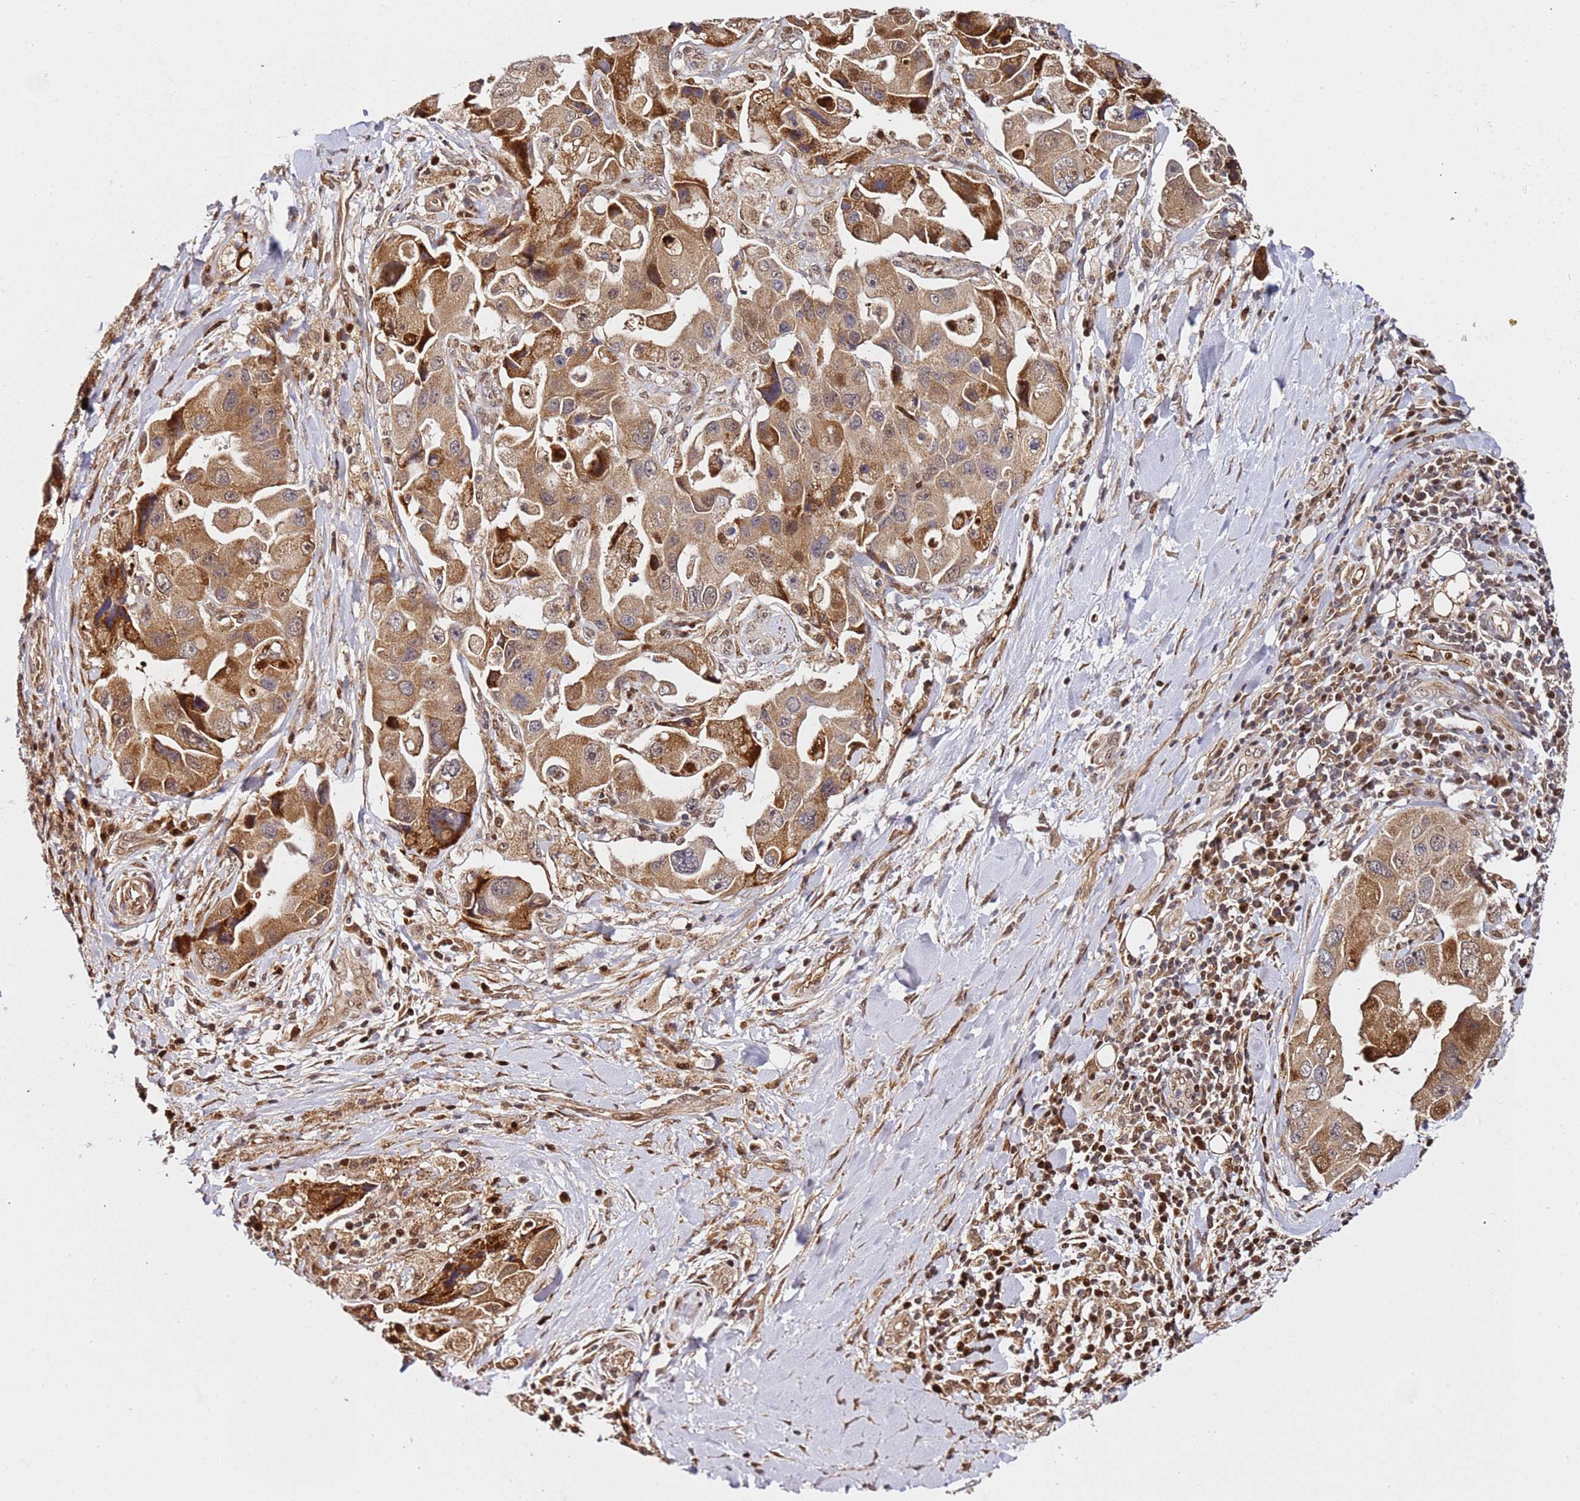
{"staining": {"intensity": "moderate", "quantity": ">75%", "location": "cytoplasmic/membranous"}, "tissue": "lung cancer", "cell_type": "Tumor cells", "image_type": "cancer", "snomed": [{"axis": "morphology", "description": "Adenocarcinoma, NOS"}, {"axis": "topography", "description": "Lung"}], "caption": "IHC micrograph of neoplastic tissue: lung cancer stained using IHC demonstrates medium levels of moderate protein expression localized specifically in the cytoplasmic/membranous of tumor cells, appearing as a cytoplasmic/membranous brown color.", "gene": "SMOX", "patient": {"sex": "female", "age": 54}}